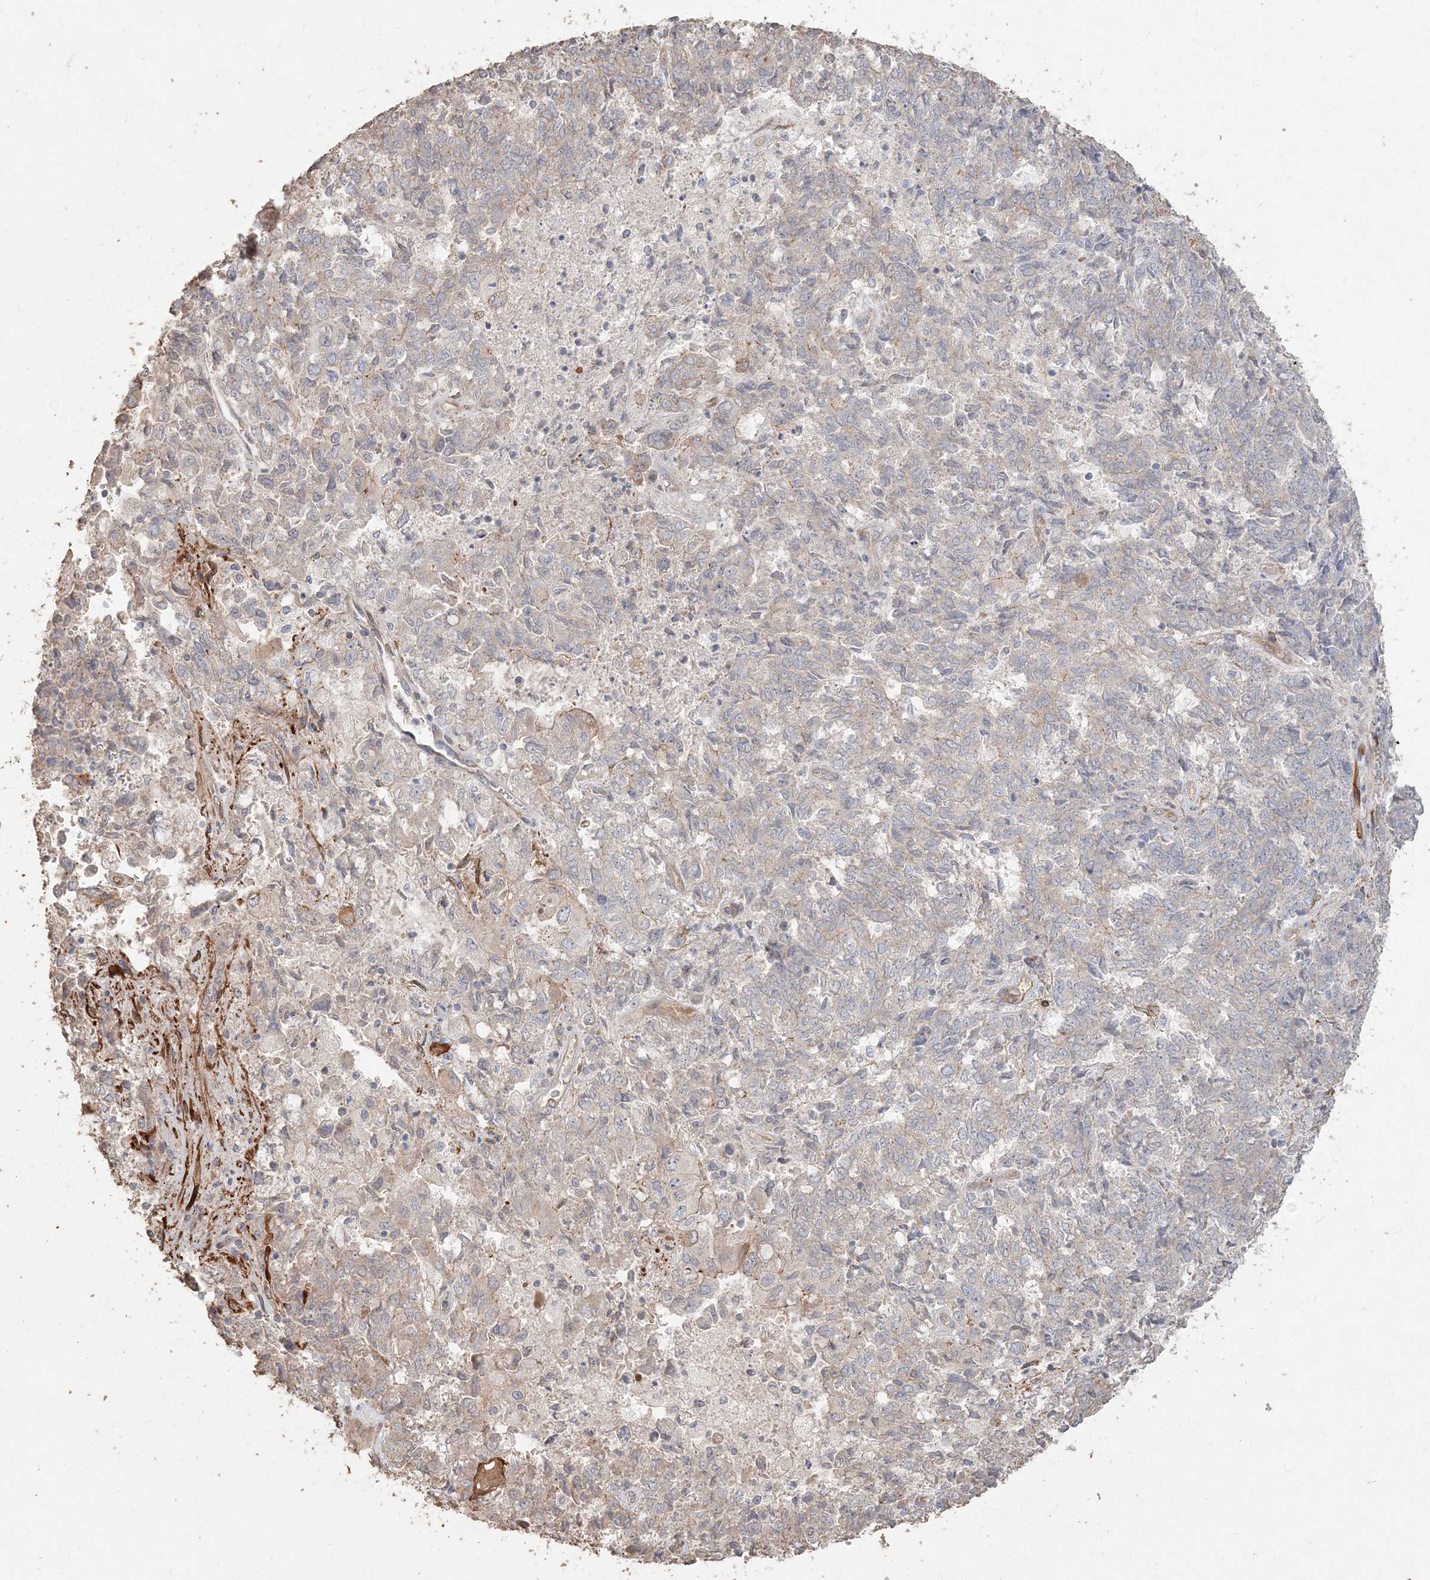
{"staining": {"intensity": "negative", "quantity": "none", "location": "none"}, "tissue": "endometrial cancer", "cell_type": "Tumor cells", "image_type": "cancer", "snomed": [{"axis": "morphology", "description": "Adenocarcinoma, NOS"}, {"axis": "topography", "description": "Endometrium"}], "caption": "The micrograph exhibits no significant expression in tumor cells of endometrial cancer. (Stains: DAB immunohistochemistry with hematoxylin counter stain, Microscopy: brightfield microscopy at high magnification).", "gene": "RNF145", "patient": {"sex": "female", "age": 80}}